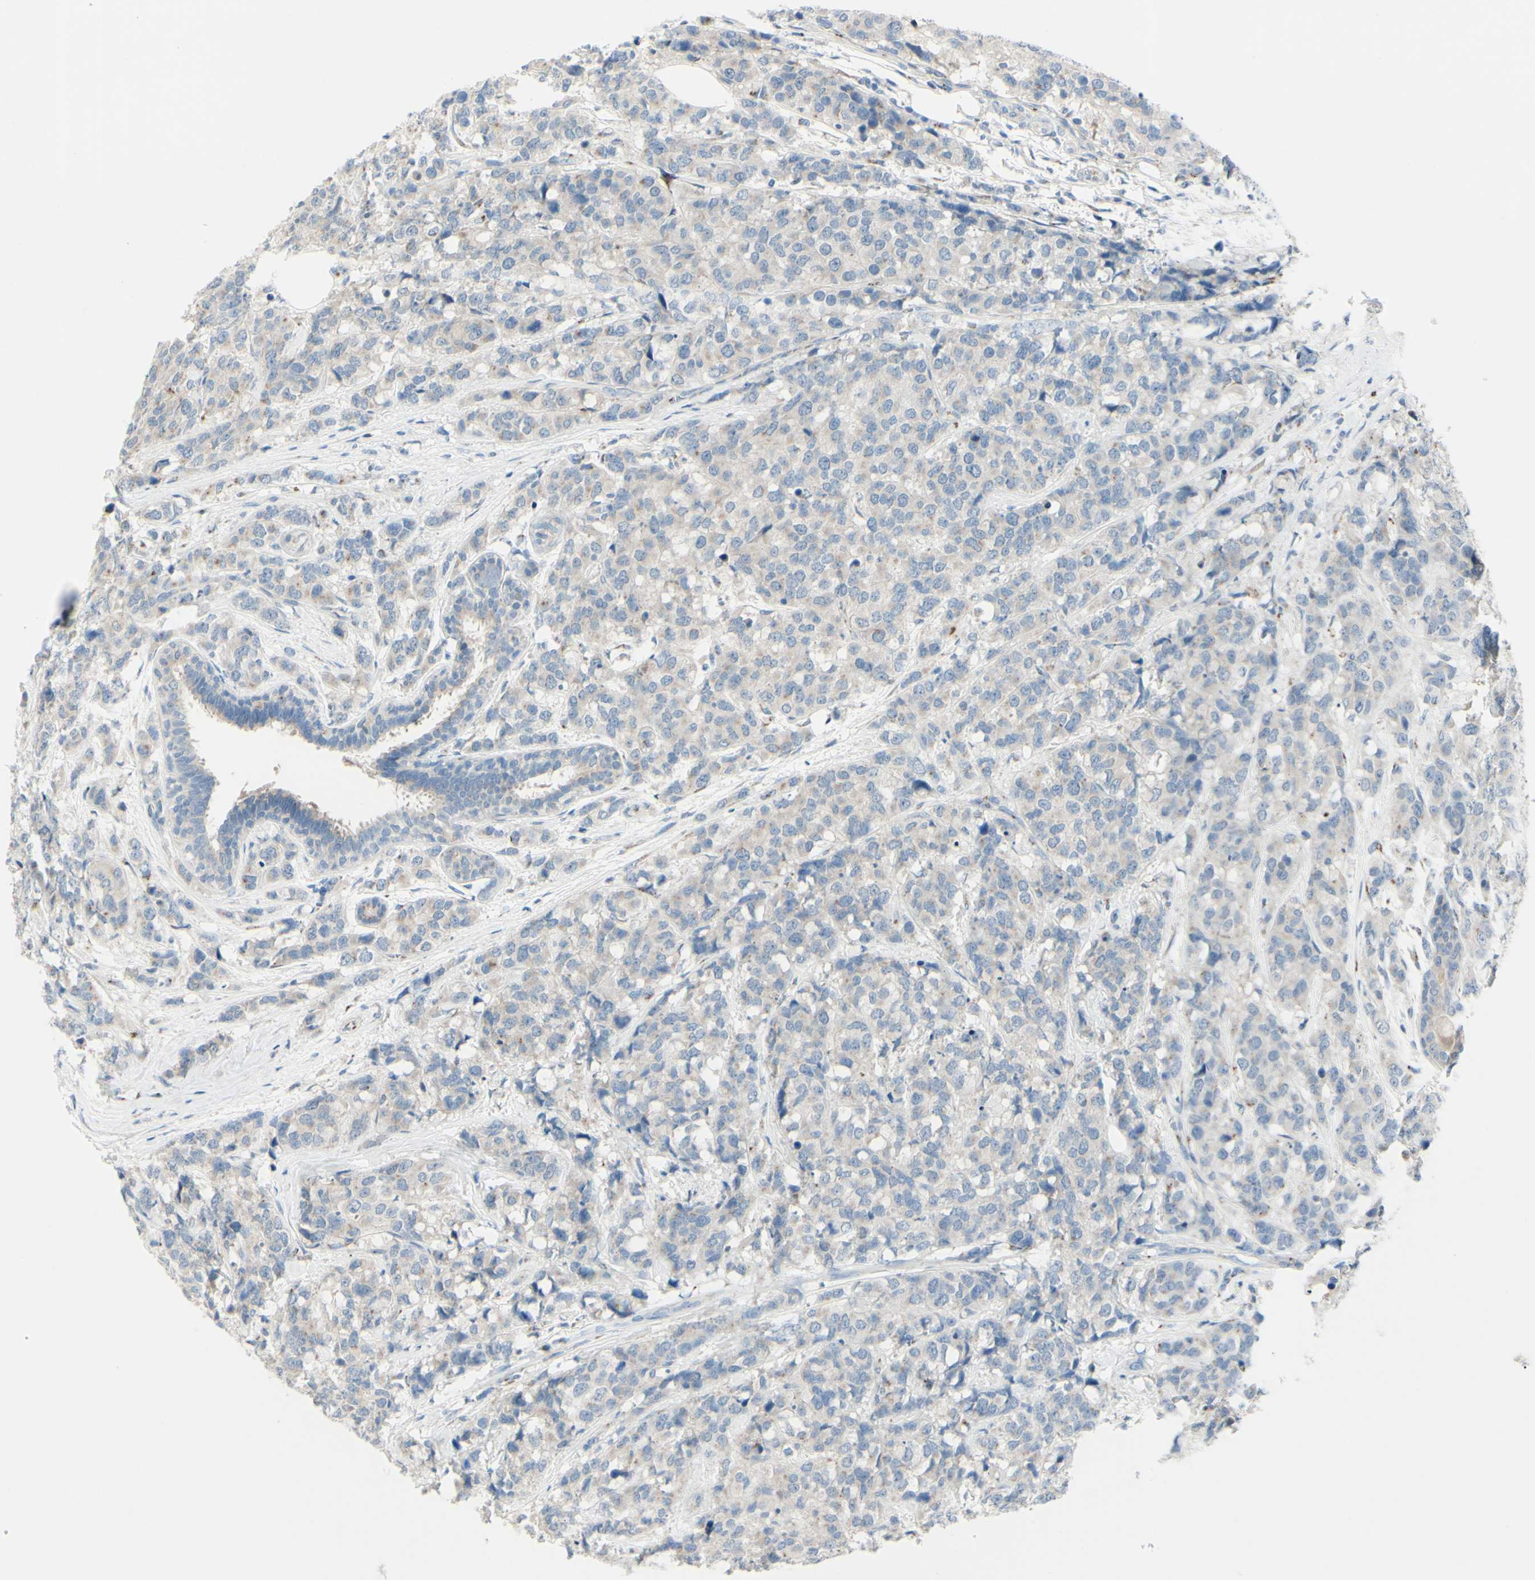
{"staining": {"intensity": "negative", "quantity": "none", "location": "none"}, "tissue": "breast cancer", "cell_type": "Tumor cells", "image_type": "cancer", "snomed": [{"axis": "morphology", "description": "Lobular carcinoma"}, {"axis": "topography", "description": "Breast"}], "caption": "High power microscopy image of an IHC histopathology image of breast cancer, revealing no significant positivity in tumor cells.", "gene": "B4GALT1", "patient": {"sex": "female", "age": 59}}